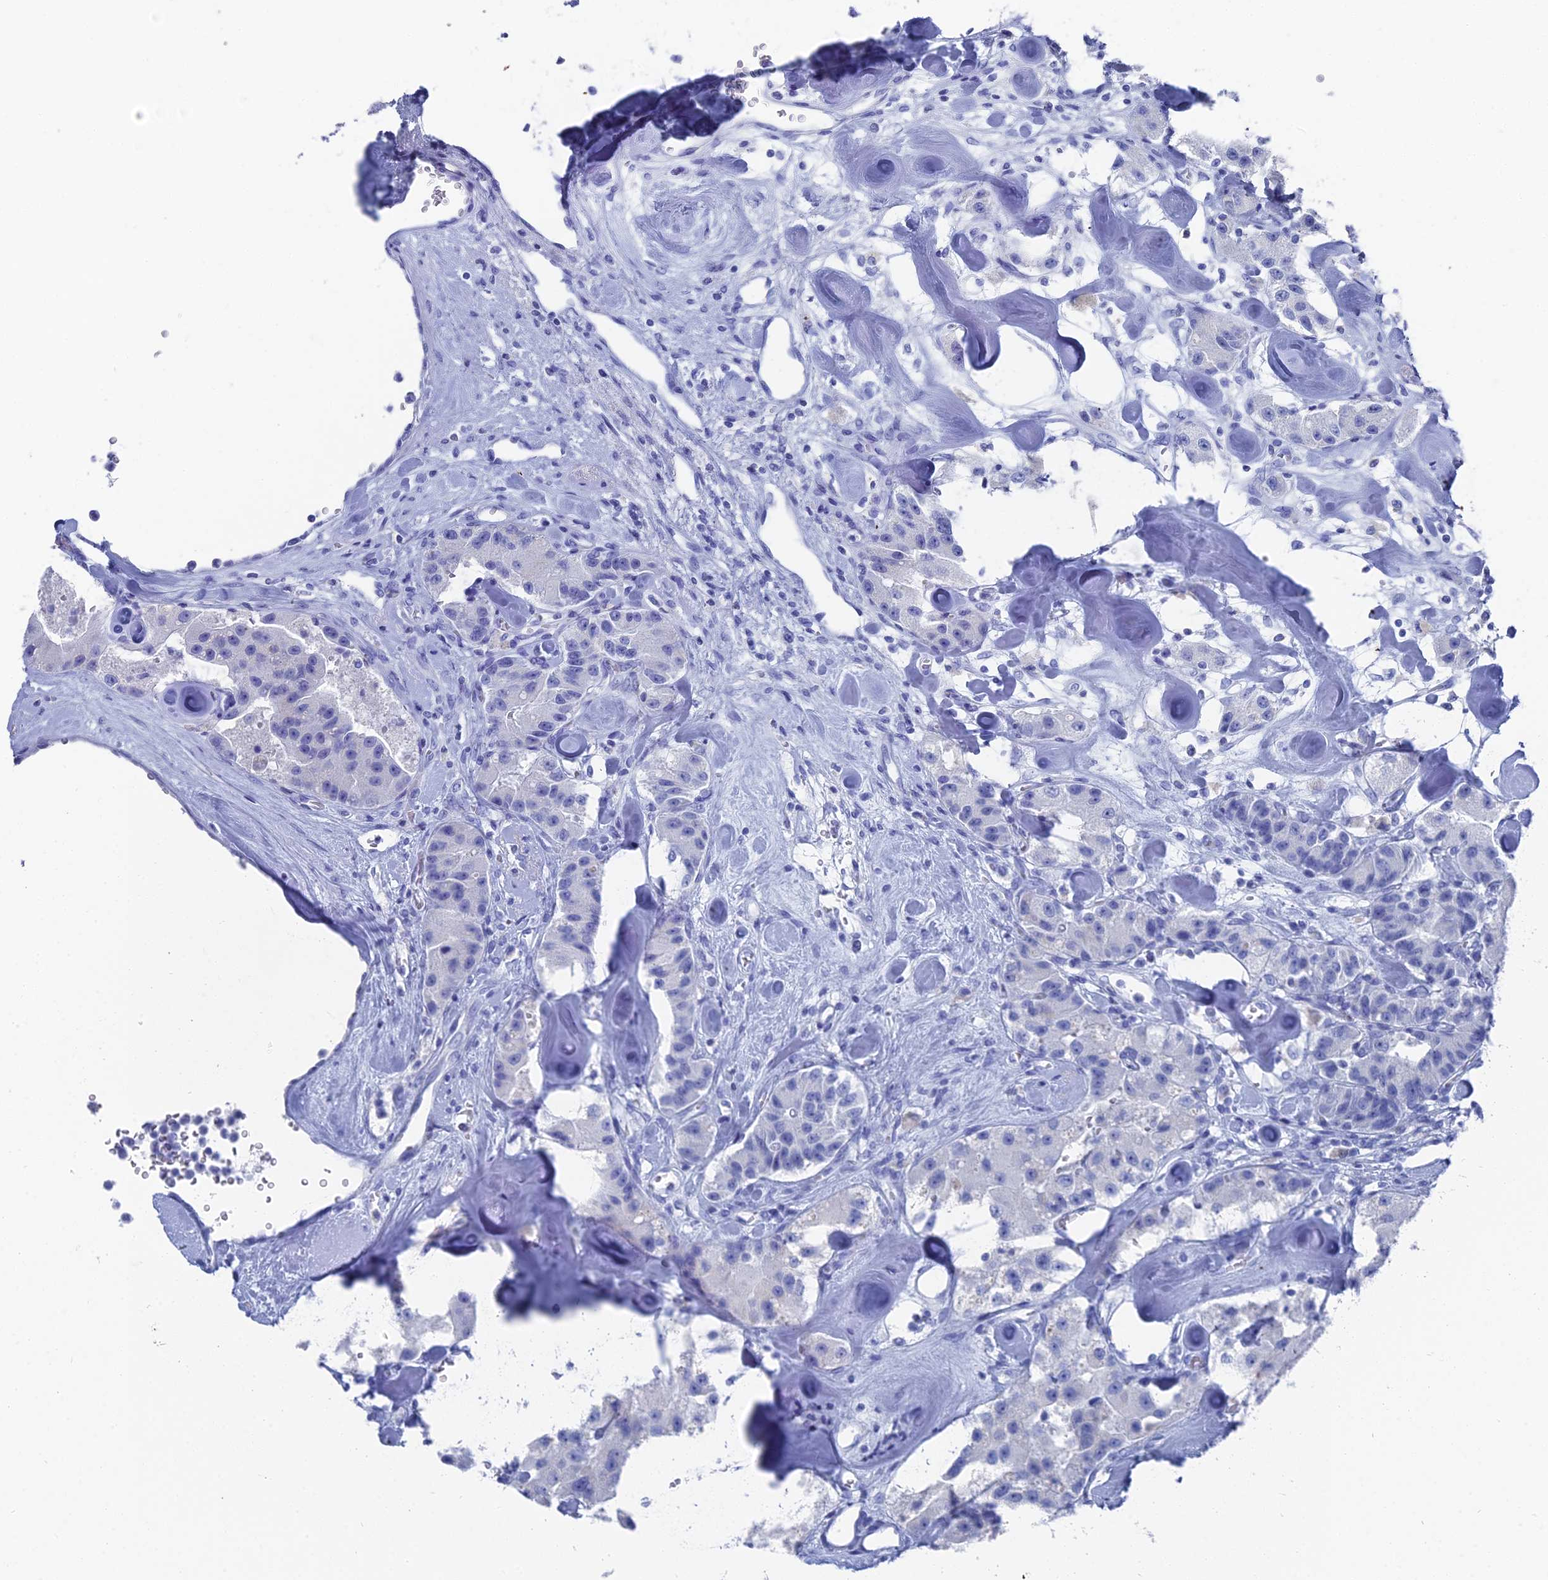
{"staining": {"intensity": "negative", "quantity": "none", "location": "none"}, "tissue": "carcinoid", "cell_type": "Tumor cells", "image_type": "cancer", "snomed": [{"axis": "morphology", "description": "Carcinoid, malignant, NOS"}, {"axis": "topography", "description": "Pancreas"}], "caption": "Carcinoid was stained to show a protein in brown. There is no significant staining in tumor cells.", "gene": "ENPP3", "patient": {"sex": "male", "age": 41}}